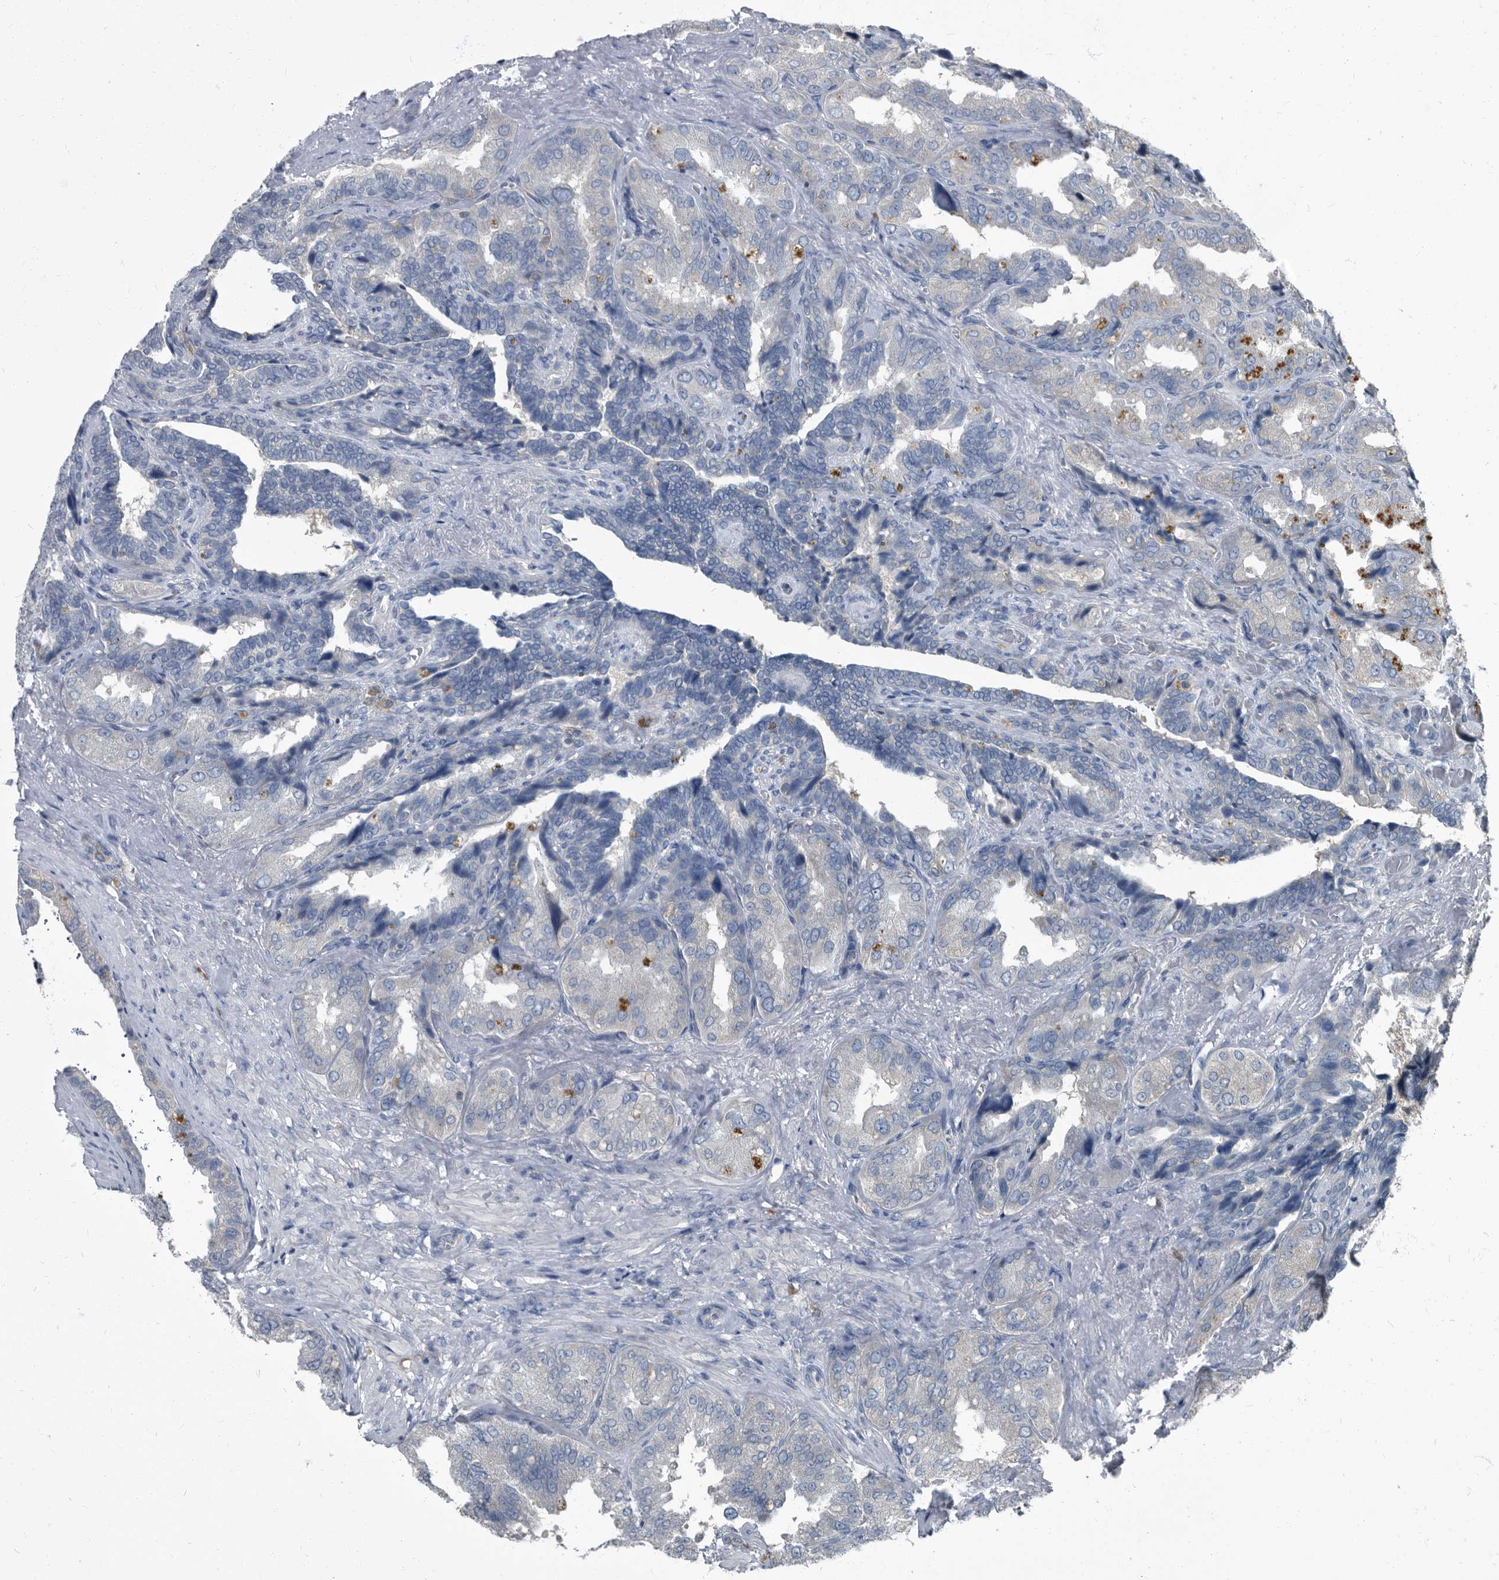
{"staining": {"intensity": "negative", "quantity": "none", "location": "none"}, "tissue": "seminal vesicle", "cell_type": "Glandular cells", "image_type": "normal", "snomed": [{"axis": "morphology", "description": "Normal tissue, NOS"}, {"axis": "topography", "description": "Seminal veicle"}, {"axis": "topography", "description": "Peripheral nerve tissue"}], "caption": "Glandular cells are negative for brown protein staining in benign seminal vesicle. (DAB (3,3'-diaminobenzidine) immunohistochemistry (IHC) visualized using brightfield microscopy, high magnification).", "gene": "CDV3", "patient": {"sex": "male", "age": 63}}